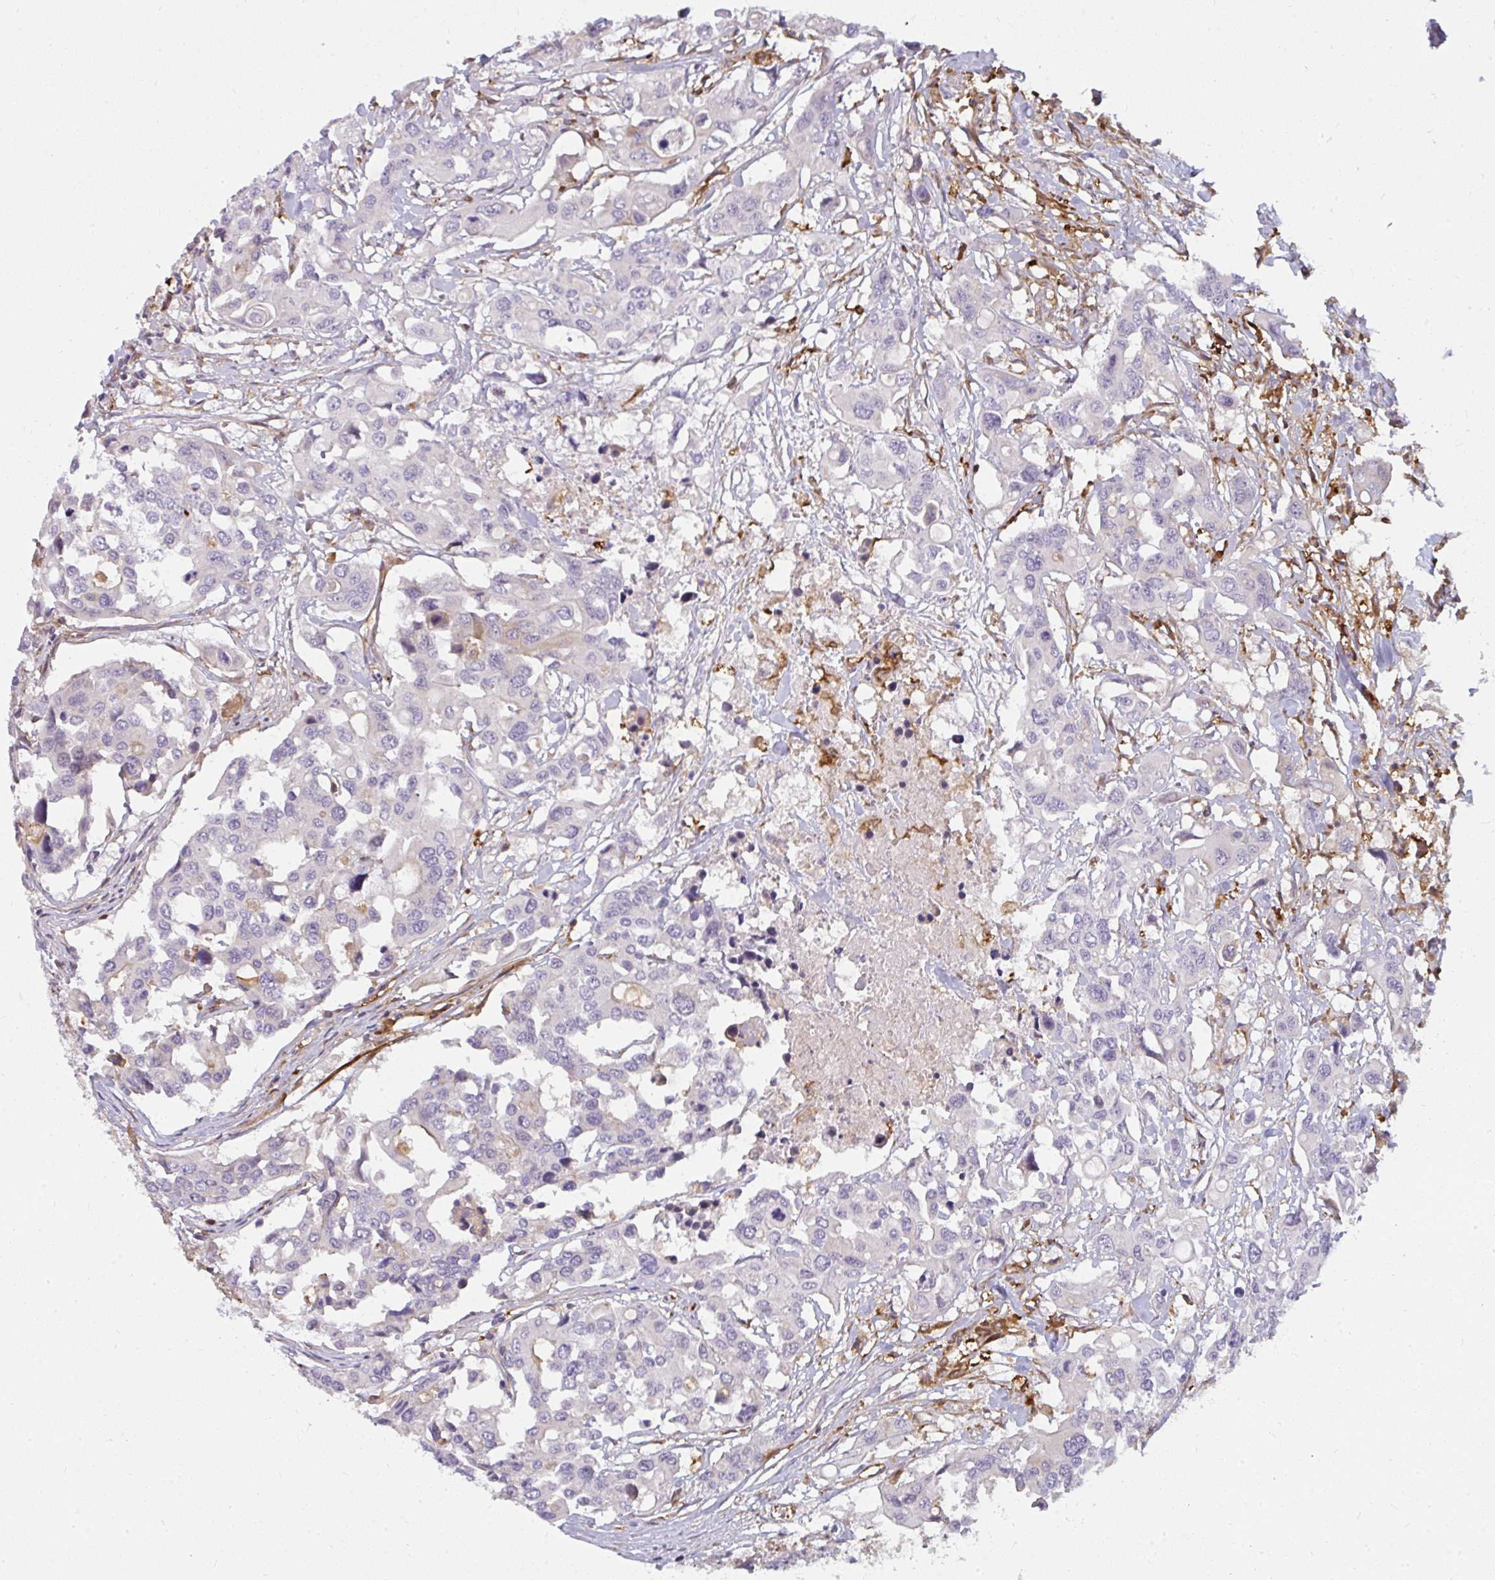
{"staining": {"intensity": "negative", "quantity": "none", "location": "none"}, "tissue": "colorectal cancer", "cell_type": "Tumor cells", "image_type": "cancer", "snomed": [{"axis": "morphology", "description": "Adenocarcinoma, NOS"}, {"axis": "topography", "description": "Colon"}], "caption": "An immunohistochemistry histopathology image of colorectal cancer (adenocarcinoma) is shown. There is no staining in tumor cells of colorectal cancer (adenocarcinoma).", "gene": "IFIT3", "patient": {"sex": "male", "age": 77}}